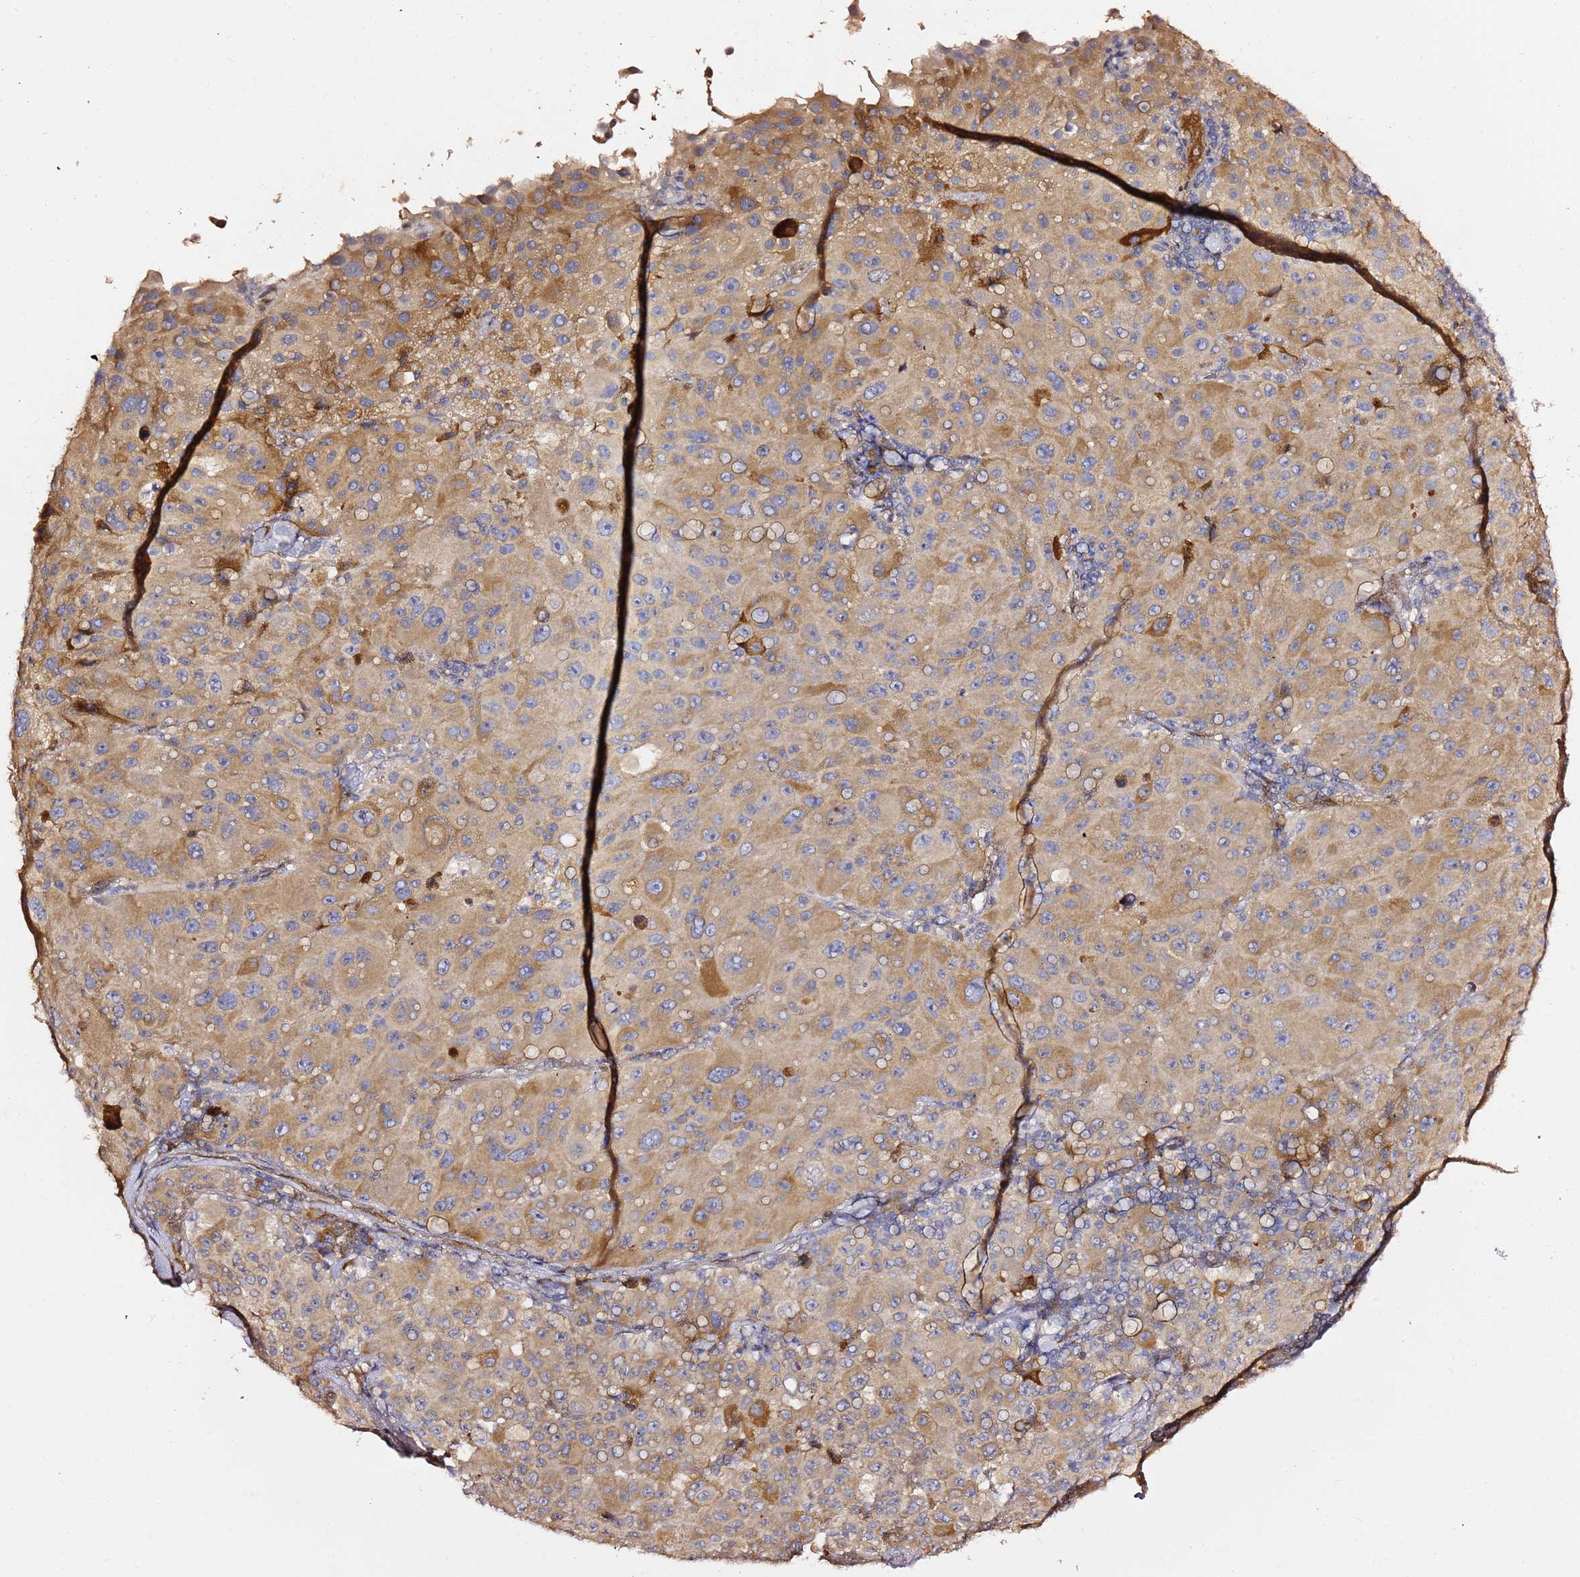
{"staining": {"intensity": "moderate", "quantity": "<25%", "location": "cytoplasmic/membranous"}, "tissue": "melanoma", "cell_type": "Tumor cells", "image_type": "cancer", "snomed": [{"axis": "morphology", "description": "Malignant melanoma, Metastatic site"}, {"axis": "topography", "description": "Lymph node"}], "caption": "Malignant melanoma (metastatic site) stained with a brown dye exhibits moderate cytoplasmic/membranous positive expression in about <25% of tumor cells.", "gene": "HSD17B7", "patient": {"sex": "male", "age": 62}}